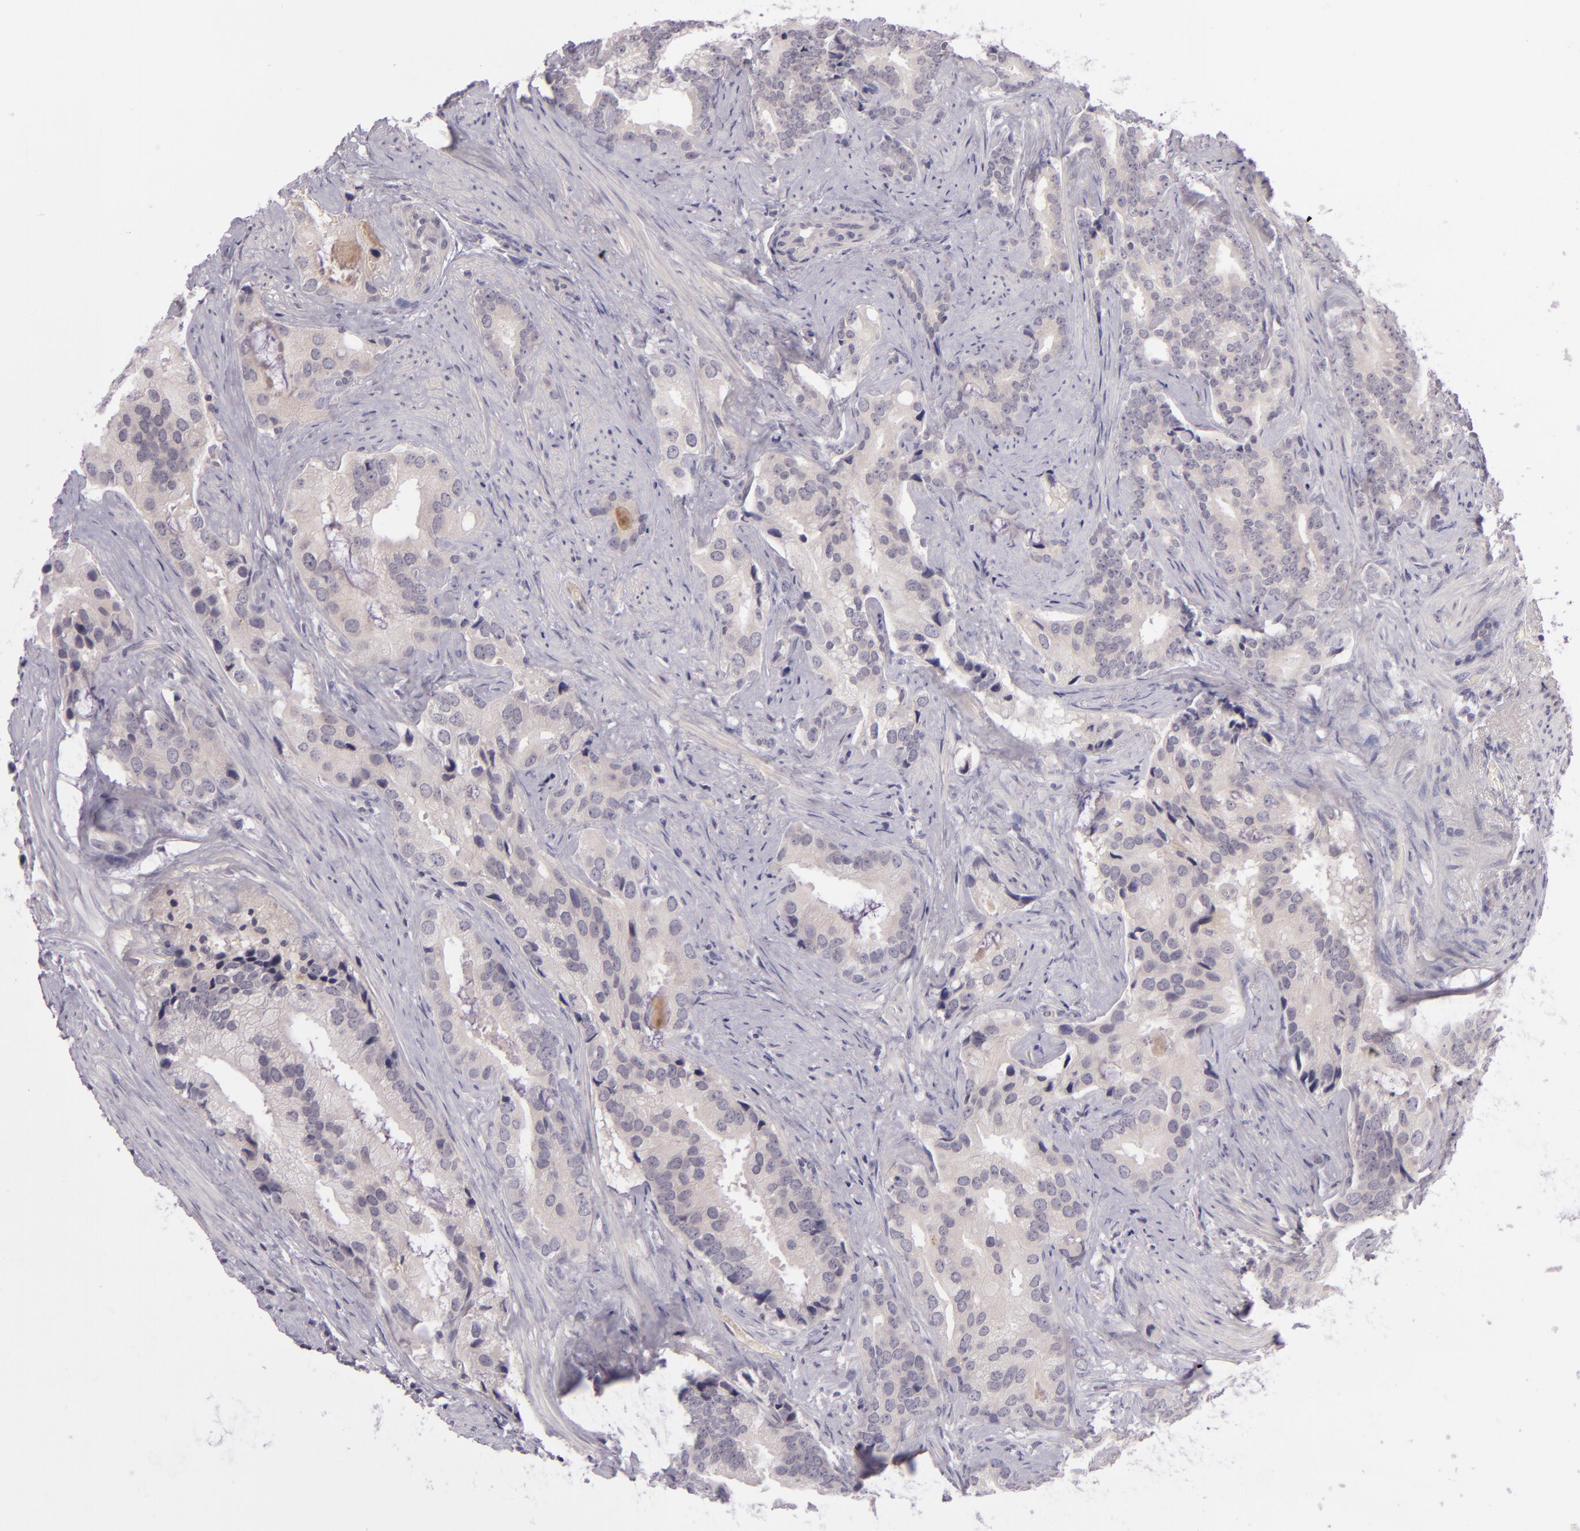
{"staining": {"intensity": "weak", "quantity": ">75%", "location": "cytoplasmic/membranous"}, "tissue": "prostate cancer", "cell_type": "Tumor cells", "image_type": "cancer", "snomed": [{"axis": "morphology", "description": "Adenocarcinoma, Low grade"}, {"axis": "topography", "description": "Prostate"}], "caption": "Prostate cancer tissue demonstrates weak cytoplasmic/membranous staining in about >75% of tumor cells, visualized by immunohistochemistry. The staining was performed using DAB, with brown indicating positive protein expression. Nuclei are stained blue with hematoxylin.", "gene": "DAG1", "patient": {"sex": "male", "age": 71}}